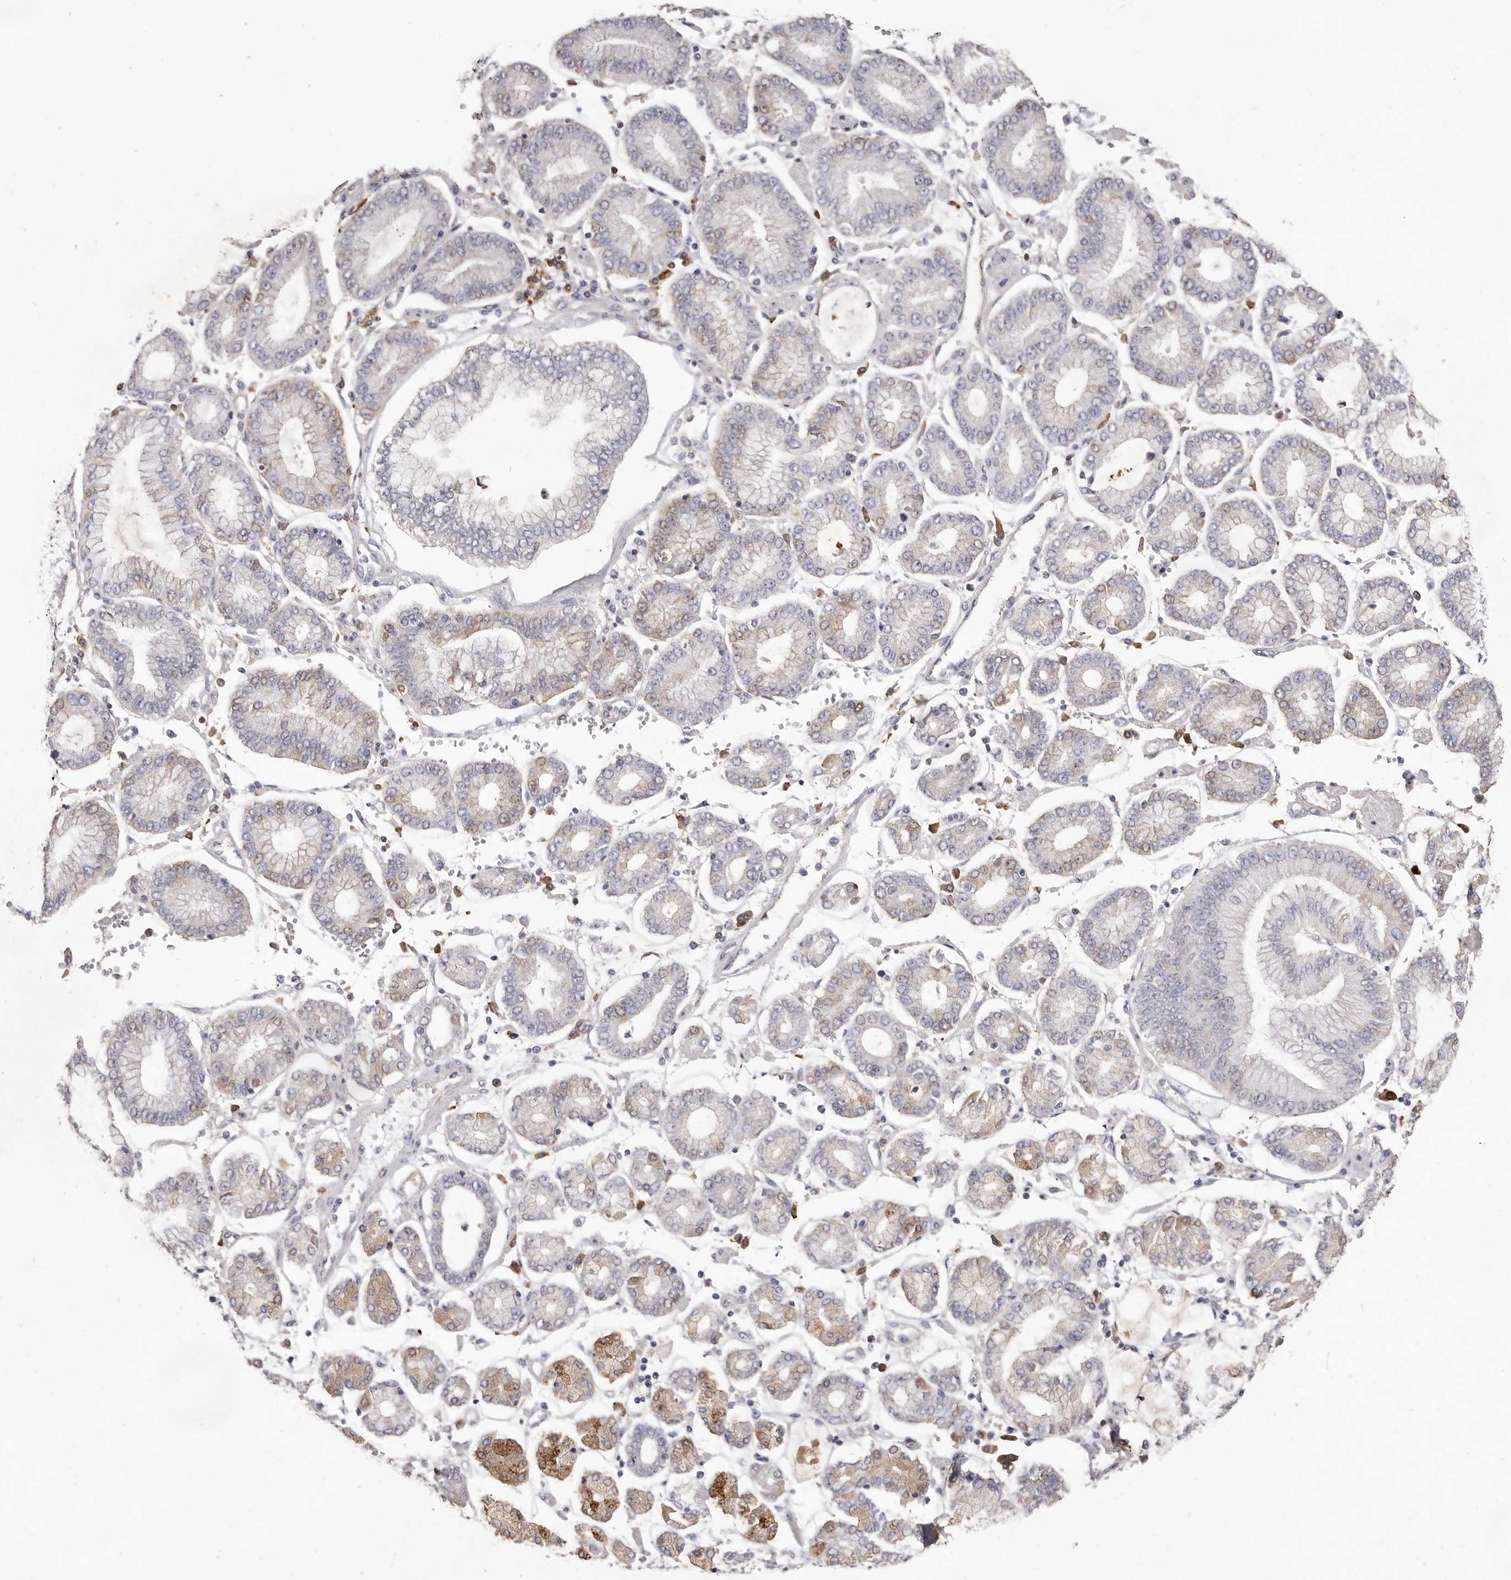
{"staining": {"intensity": "weak", "quantity": "<25%", "location": "cytoplasmic/membranous"}, "tissue": "stomach cancer", "cell_type": "Tumor cells", "image_type": "cancer", "snomed": [{"axis": "morphology", "description": "Adenocarcinoma, NOS"}, {"axis": "topography", "description": "Stomach"}], "caption": "Tumor cells are negative for protein expression in human stomach cancer (adenocarcinoma).", "gene": "HCAR2", "patient": {"sex": "male", "age": 76}}